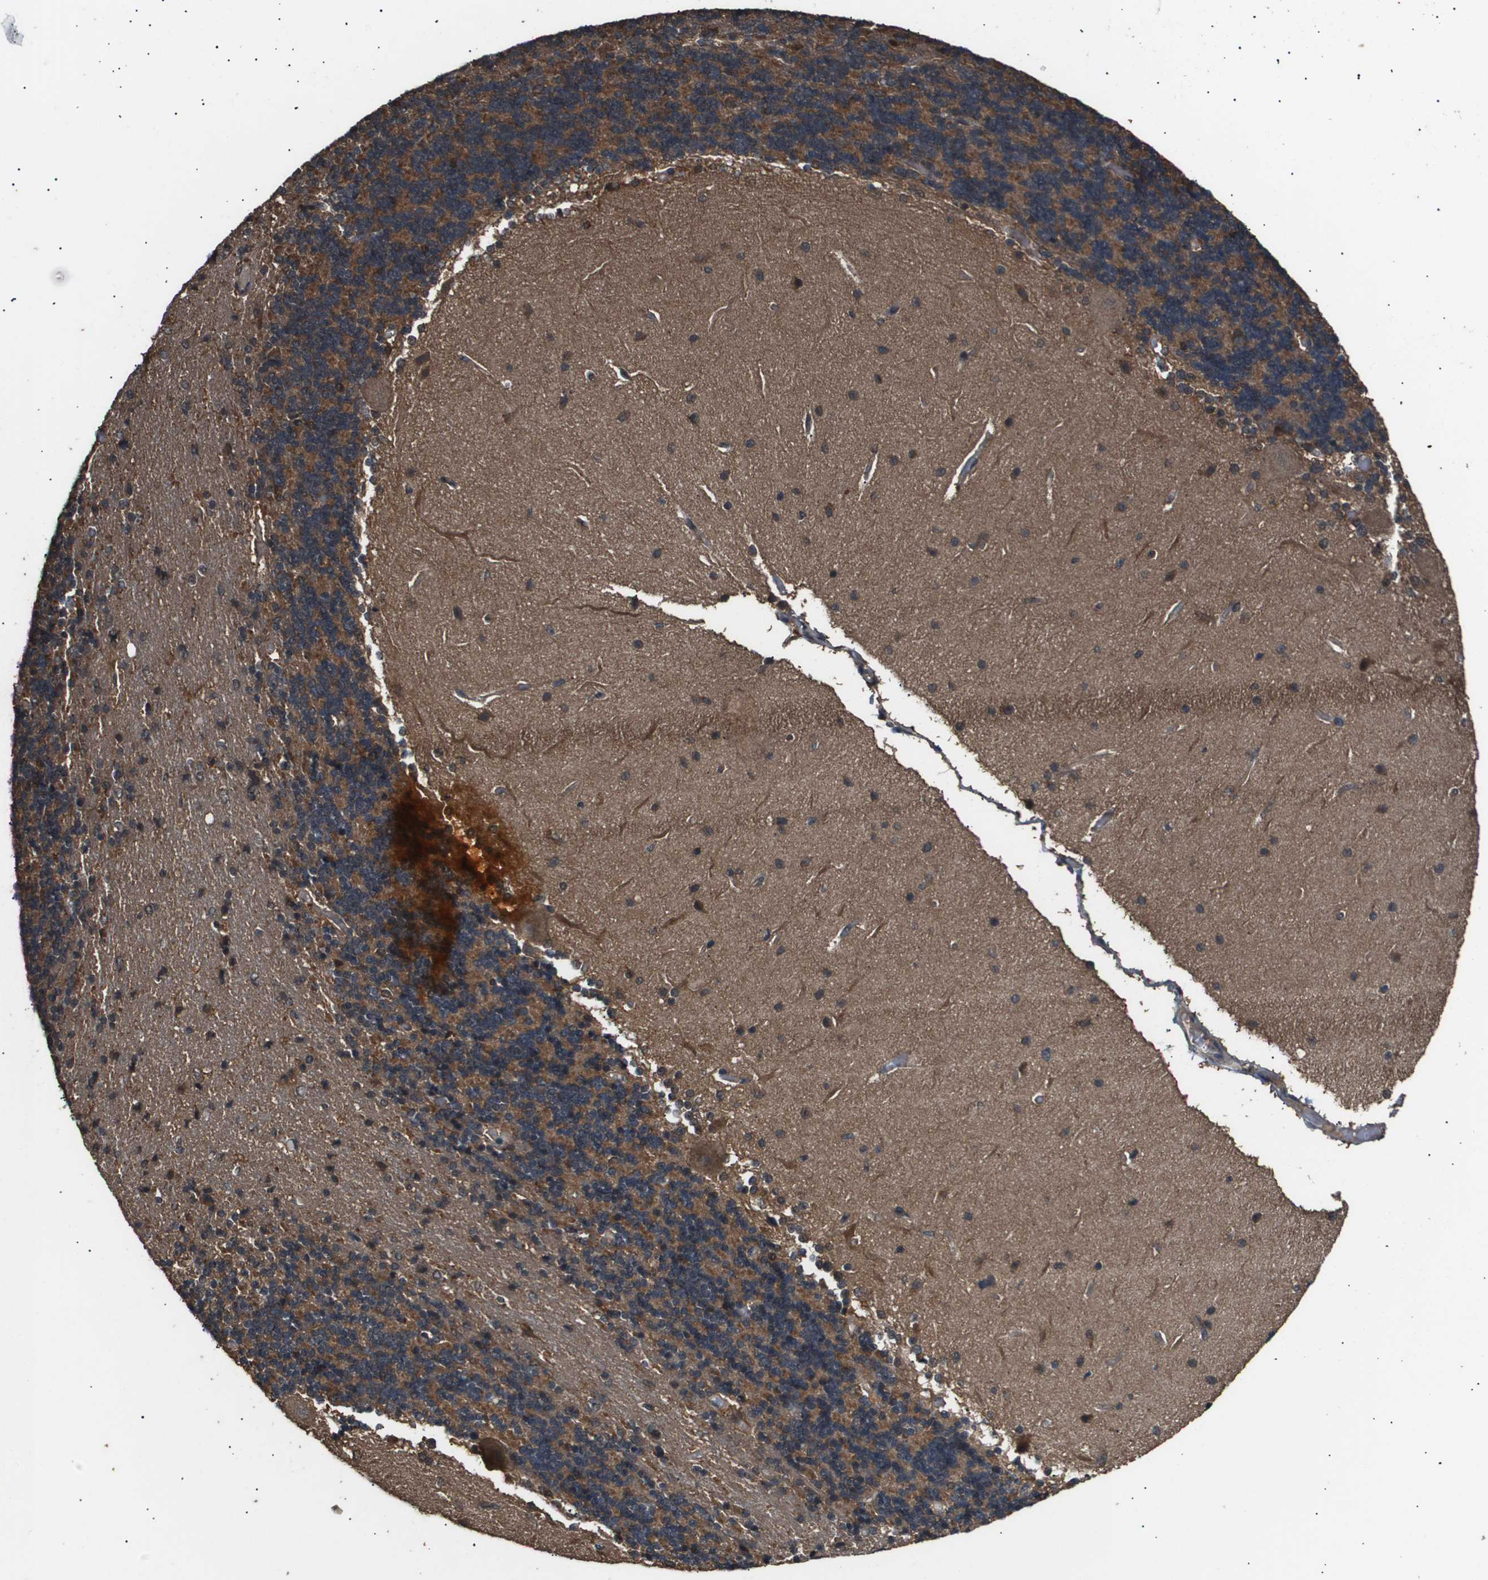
{"staining": {"intensity": "moderate", "quantity": ">75%", "location": "cytoplasmic/membranous"}, "tissue": "cerebellum", "cell_type": "Cells in granular layer", "image_type": "normal", "snomed": [{"axis": "morphology", "description": "Normal tissue, NOS"}, {"axis": "topography", "description": "Cerebellum"}], "caption": "High-power microscopy captured an immunohistochemistry histopathology image of benign cerebellum, revealing moderate cytoplasmic/membranous positivity in about >75% of cells in granular layer. (DAB IHC, brown staining for protein, blue staining for nuclei).", "gene": "ING1", "patient": {"sex": "female", "age": 54}}